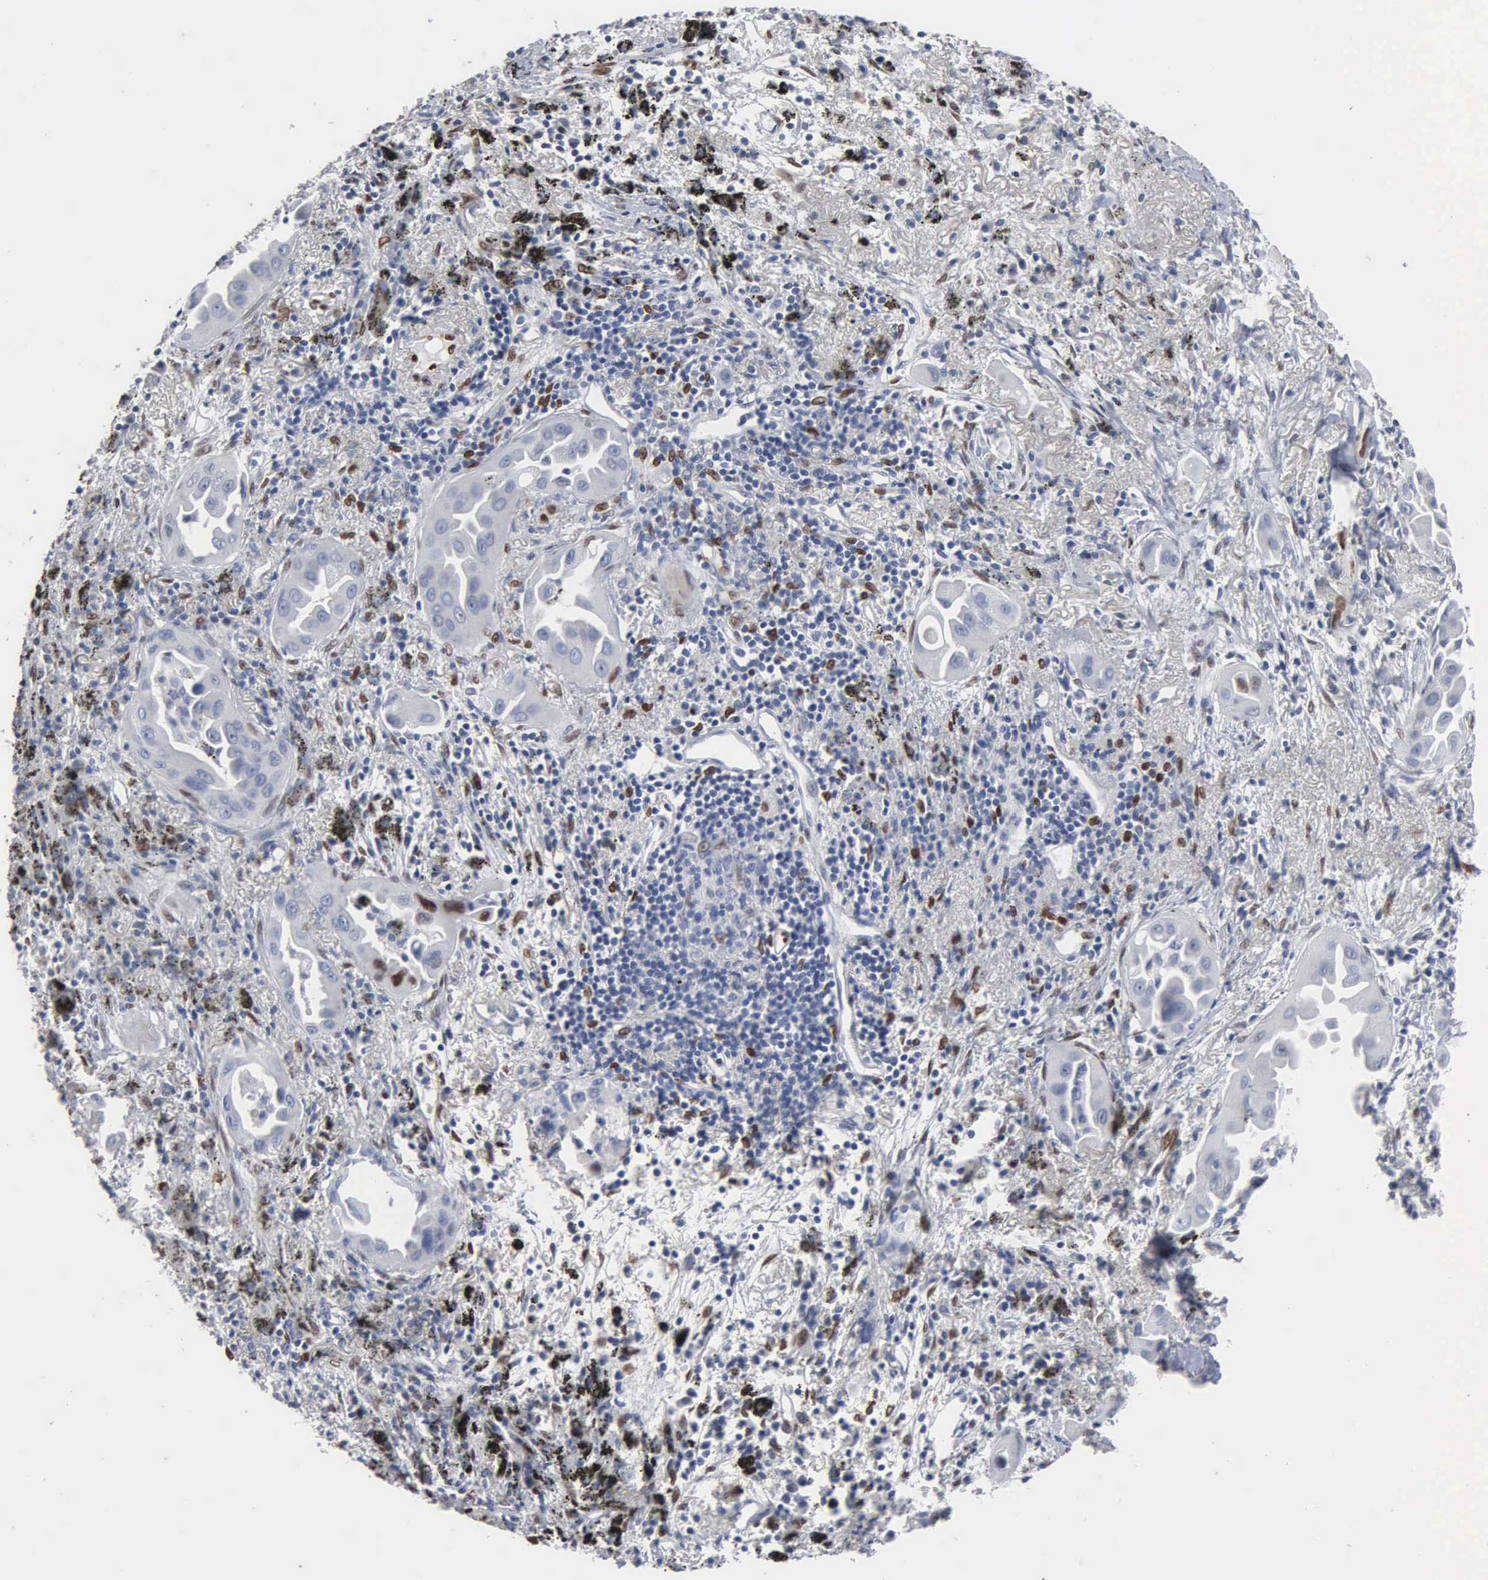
{"staining": {"intensity": "negative", "quantity": "none", "location": "none"}, "tissue": "lung cancer", "cell_type": "Tumor cells", "image_type": "cancer", "snomed": [{"axis": "morphology", "description": "Adenocarcinoma, NOS"}, {"axis": "topography", "description": "Lung"}], "caption": "Immunohistochemistry (IHC) image of neoplastic tissue: human lung cancer stained with DAB (3,3'-diaminobenzidine) reveals no significant protein expression in tumor cells.", "gene": "FGF2", "patient": {"sex": "male", "age": 68}}